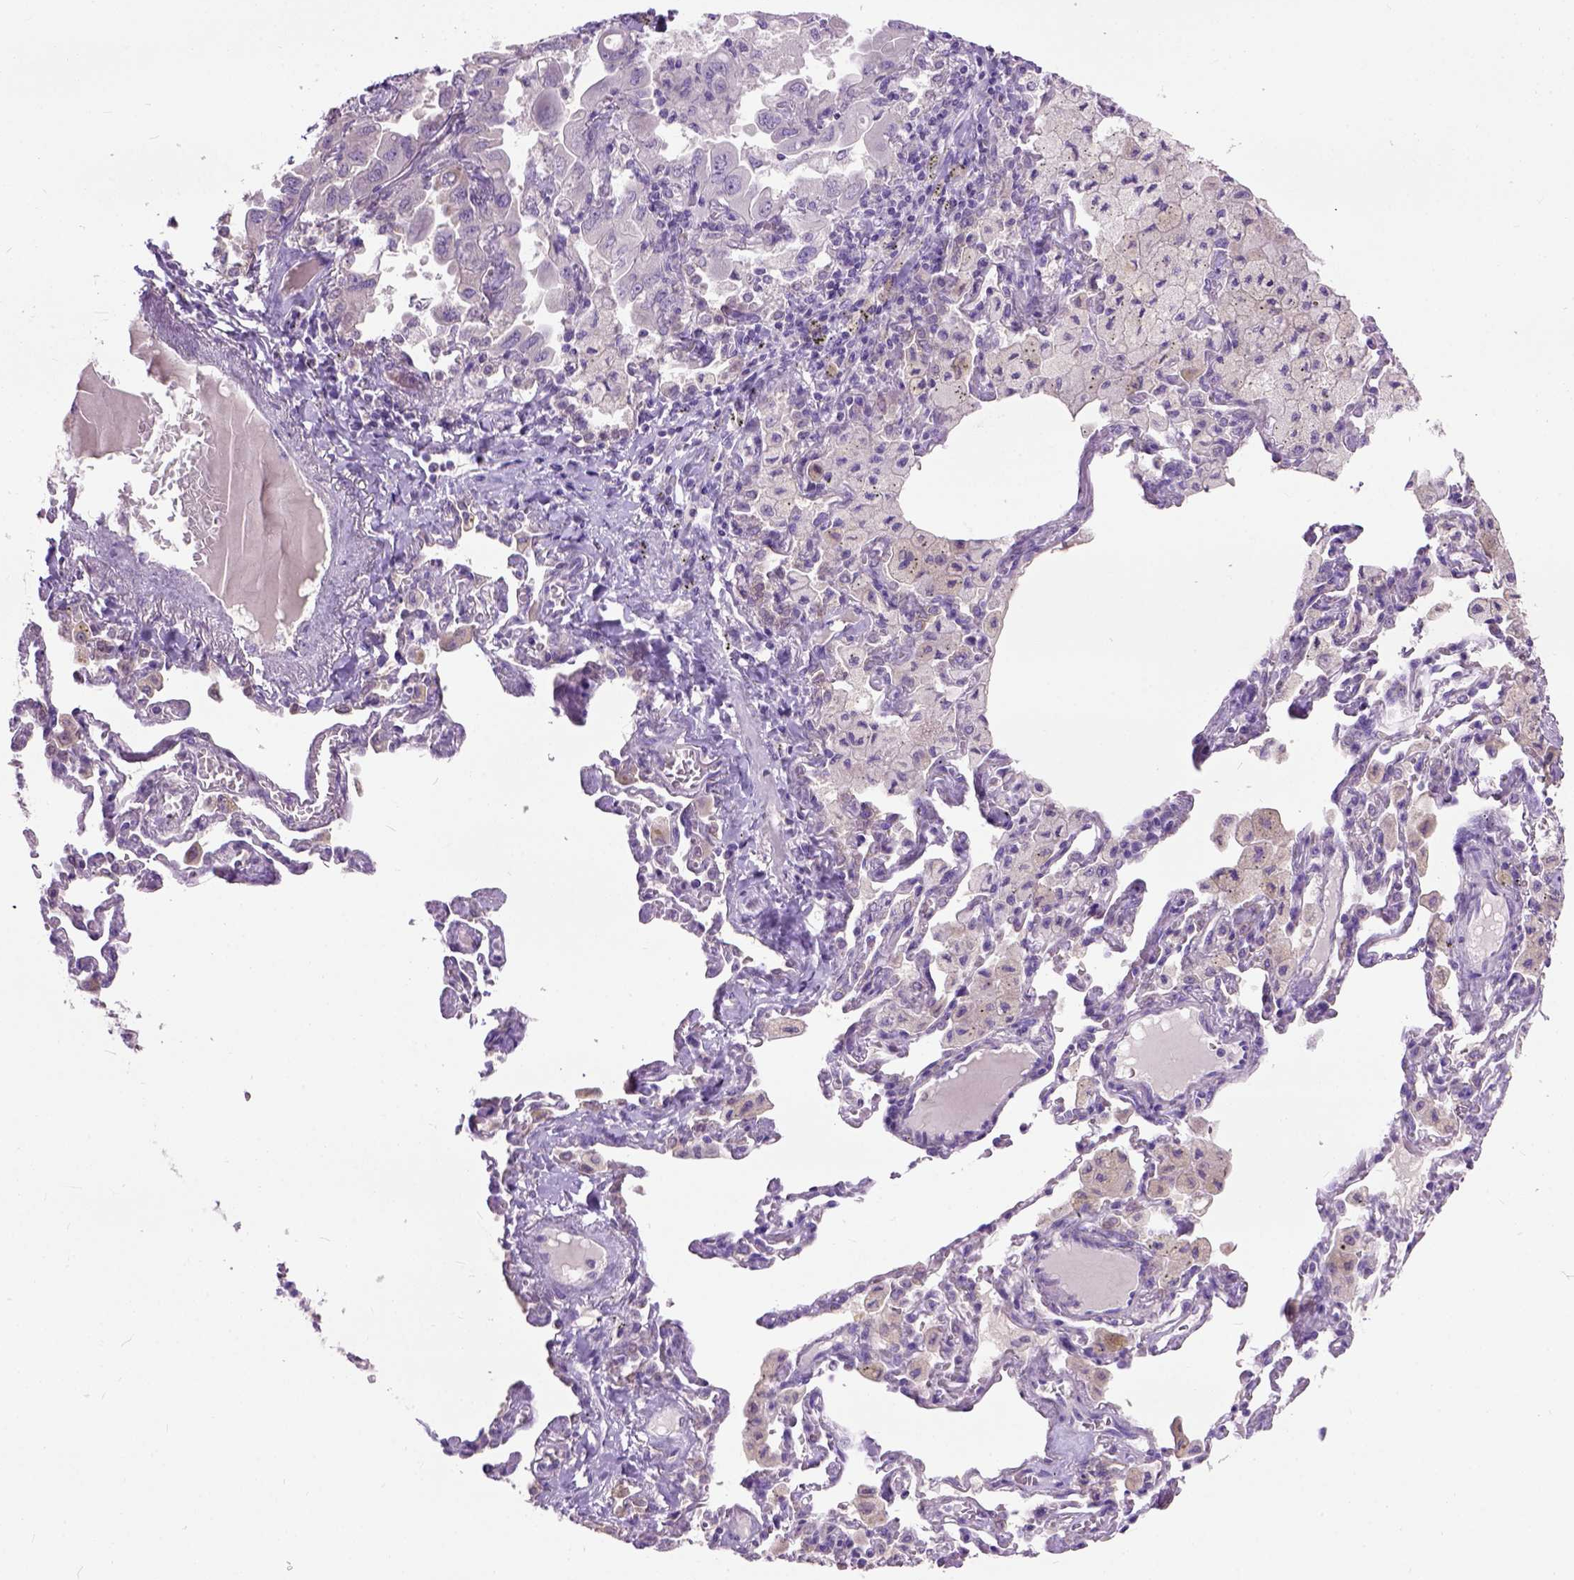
{"staining": {"intensity": "negative", "quantity": "none", "location": "none"}, "tissue": "lung cancer", "cell_type": "Tumor cells", "image_type": "cancer", "snomed": [{"axis": "morphology", "description": "Adenocarcinoma, NOS"}, {"axis": "topography", "description": "Lung"}], "caption": "Tumor cells show no significant protein staining in adenocarcinoma (lung). The staining is performed using DAB (3,3'-diaminobenzidine) brown chromogen with nuclei counter-stained in using hematoxylin.", "gene": "MAPT", "patient": {"sex": "male", "age": 64}}